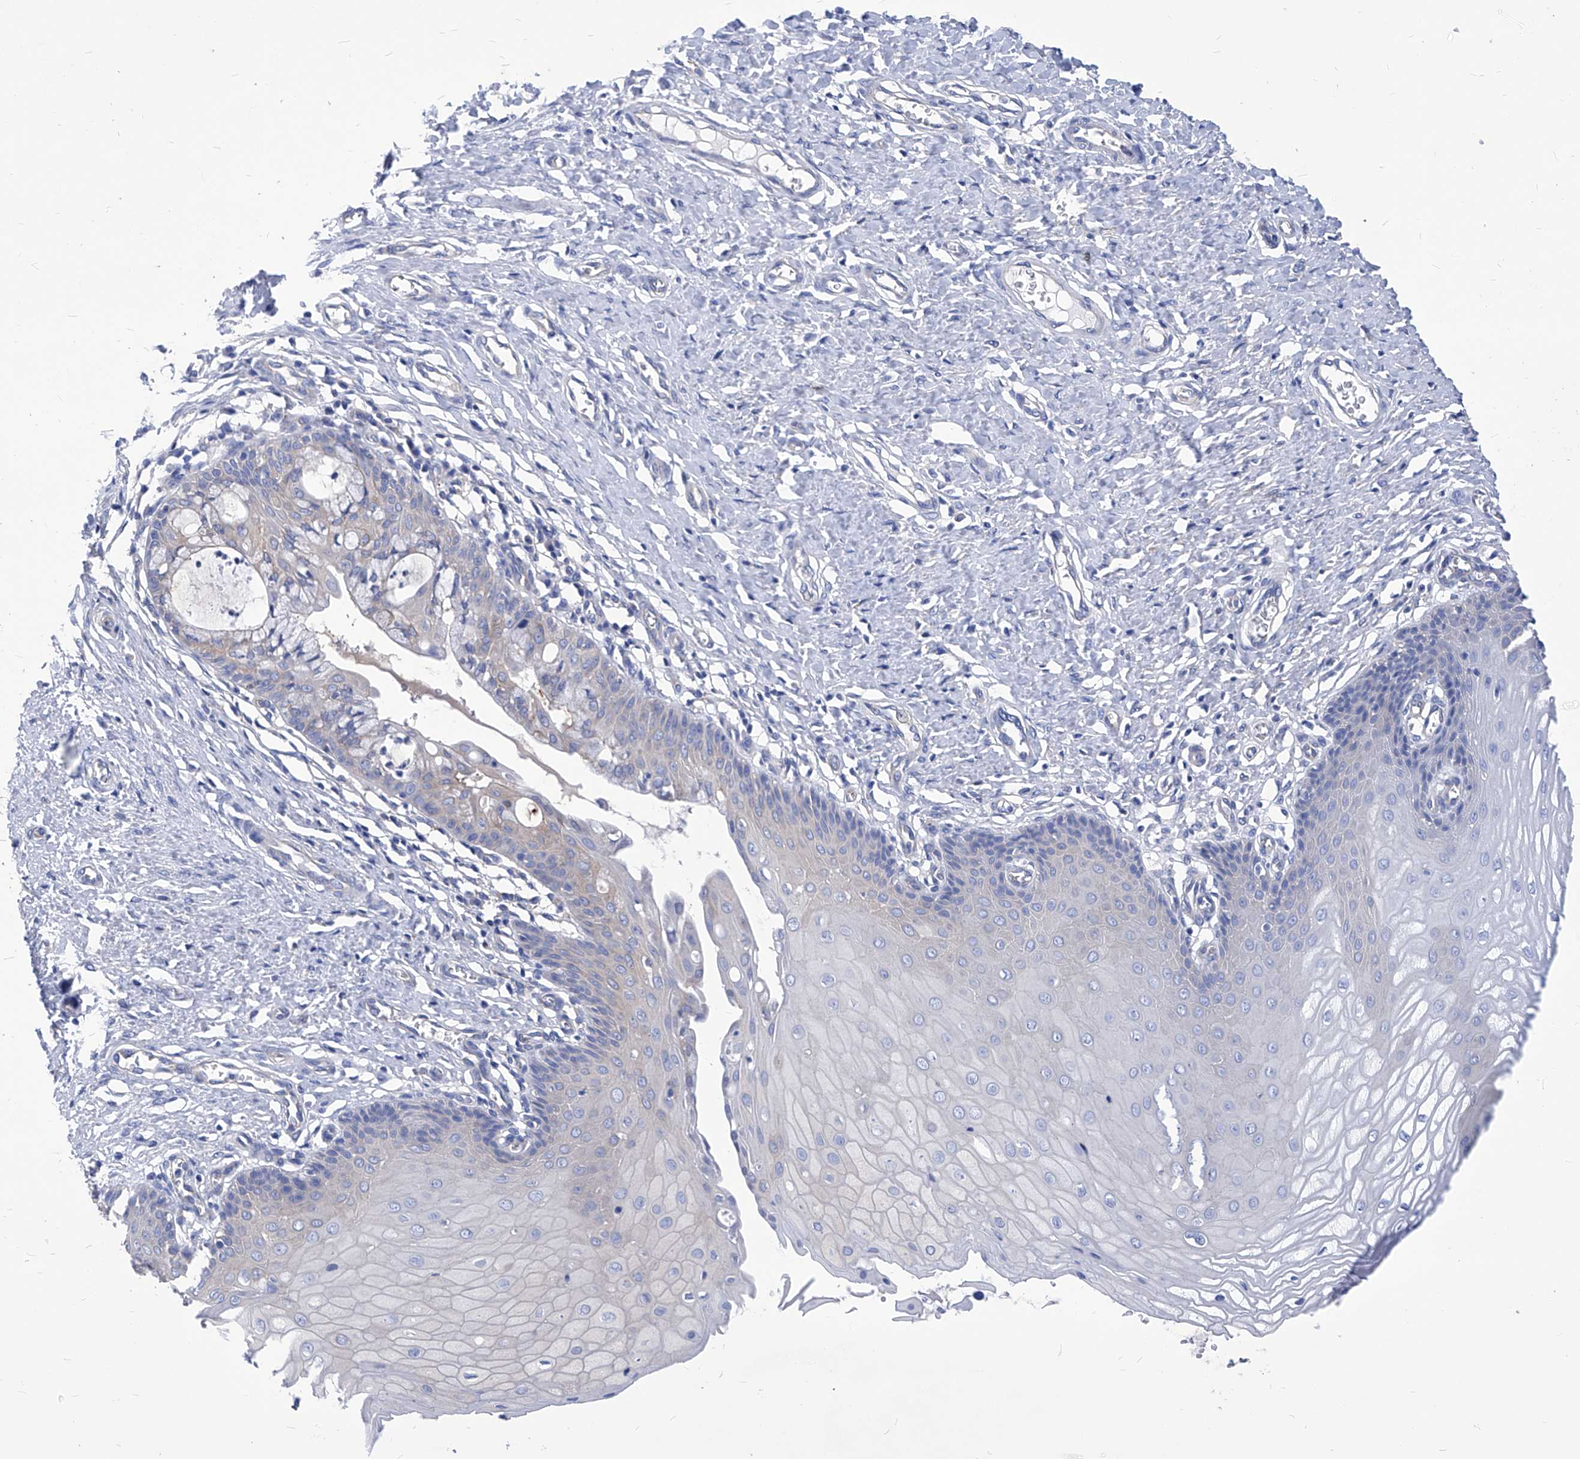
{"staining": {"intensity": "negative", "quantity": "none", "location": "none"}, "tissue": "cervix", "cell_type": "Glandular cells", "image_type": "normal", "snomed": [{"axis": "morphology", "description": "Normal tissue, NOS"}, {"axis": "topography", "description": "Cervix"}], "caption": "High power microscopy image of an IHC image of unremarkable cervix, revealing no significant staining in glandular cells. (DAB (3,3'-diaminobenzidine) immunohistochemistry visualized using brightfield microscopy, high magnification).", "gene": "XPNPEP1", "patient": {"sex": "female", "age": 55}}